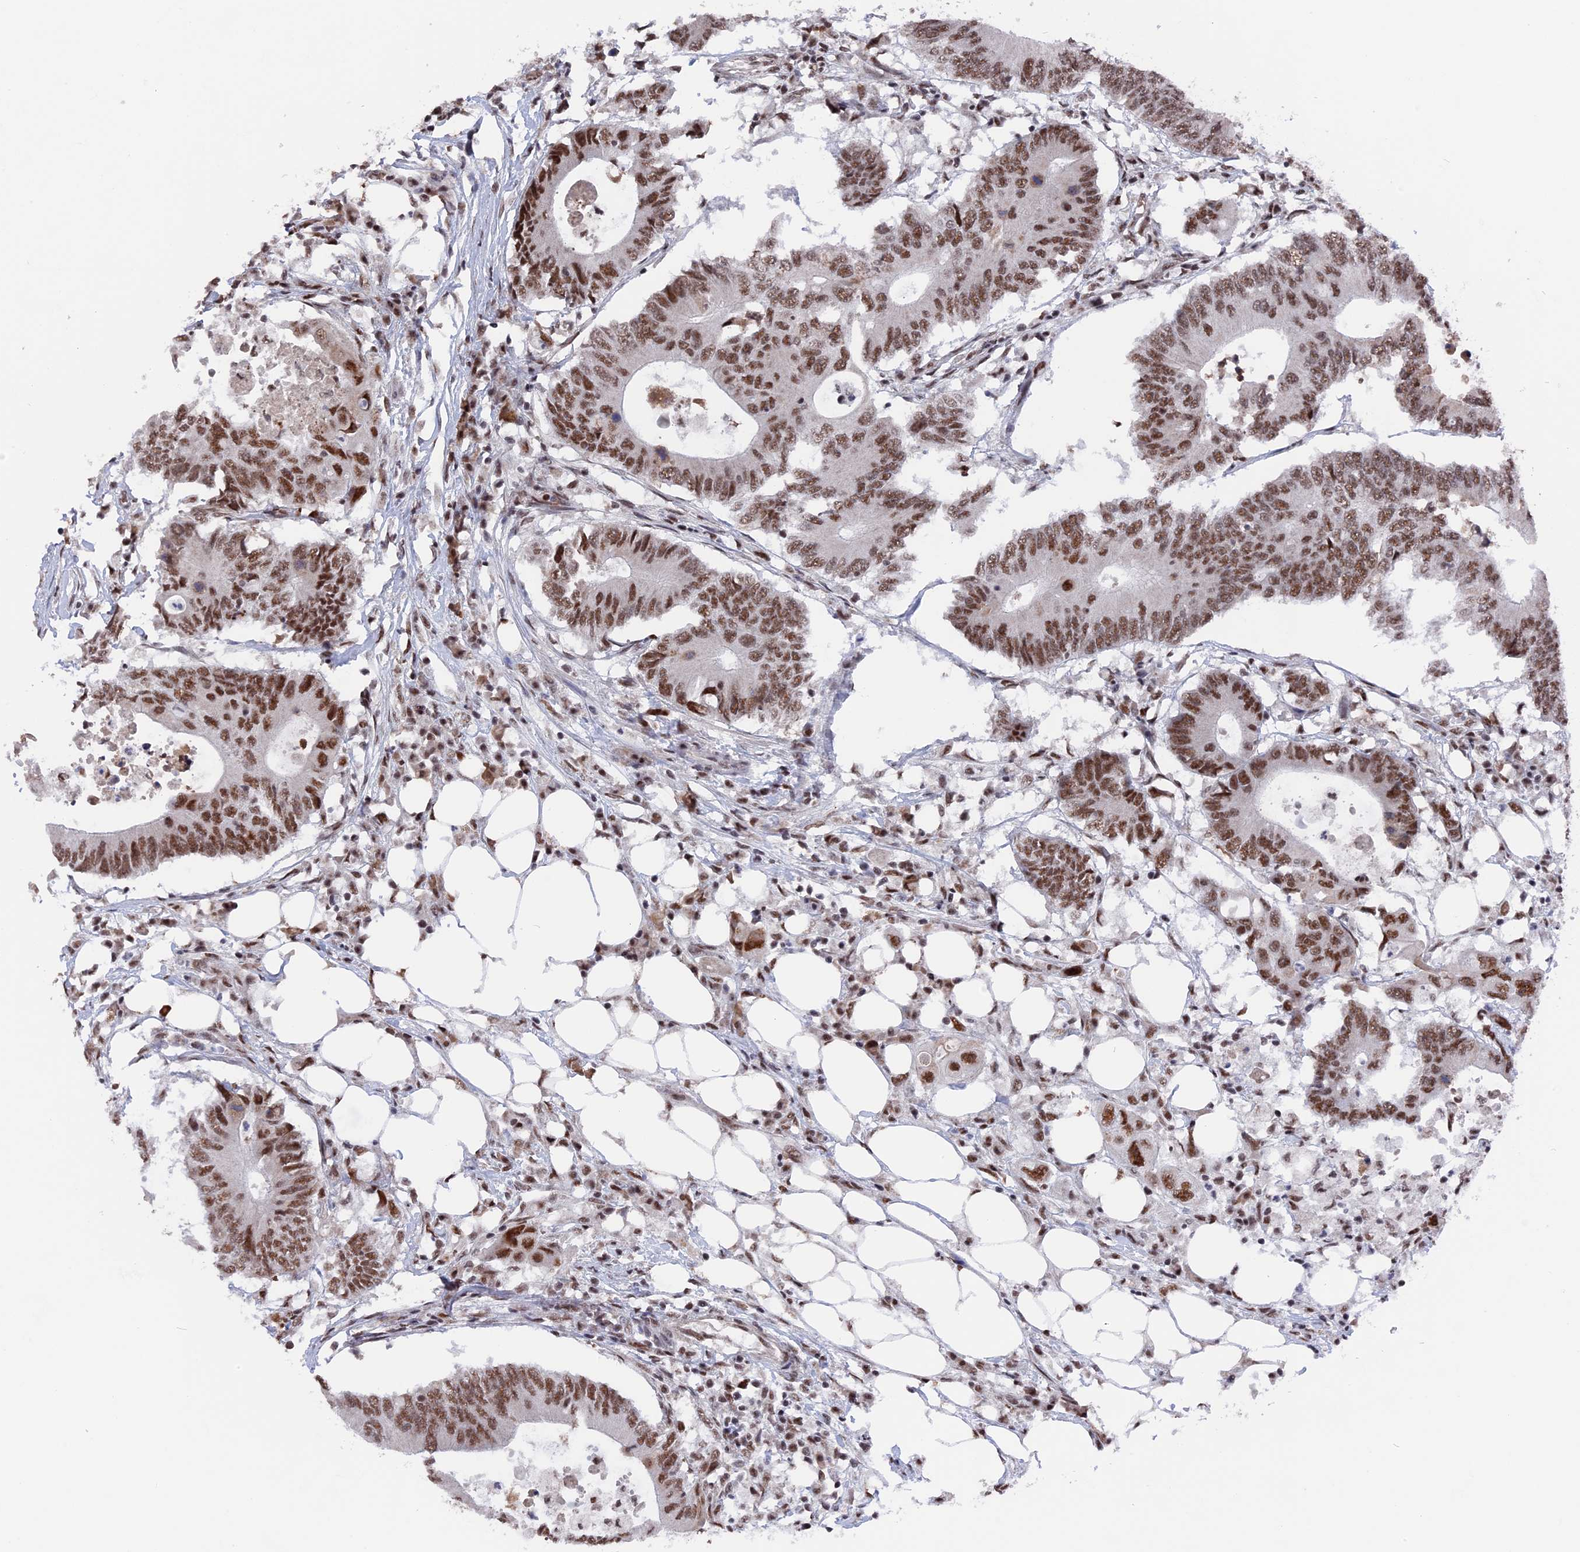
{"staining": {"intensity": "moderate", "quantity": ">75%", "location": "nuclear"}, "tissue": "colorectal cancer", "cell_type": "Tumor cells", "image_type": "cancer", "snomed": [{"axis": "morphology", "description": "Adenocarcinoma, NOS"}, {"axis": "topography", "description": "Colon"}], "caption": "Immunohistochemical staining of human colorectal cancer (adenocarcinoma) exhibits medium levels of moderate nuclear positivity in approximately >75% of tumor cells.", "gene": "SF3A2", "patient": {"sex": "male", "age": 71}}